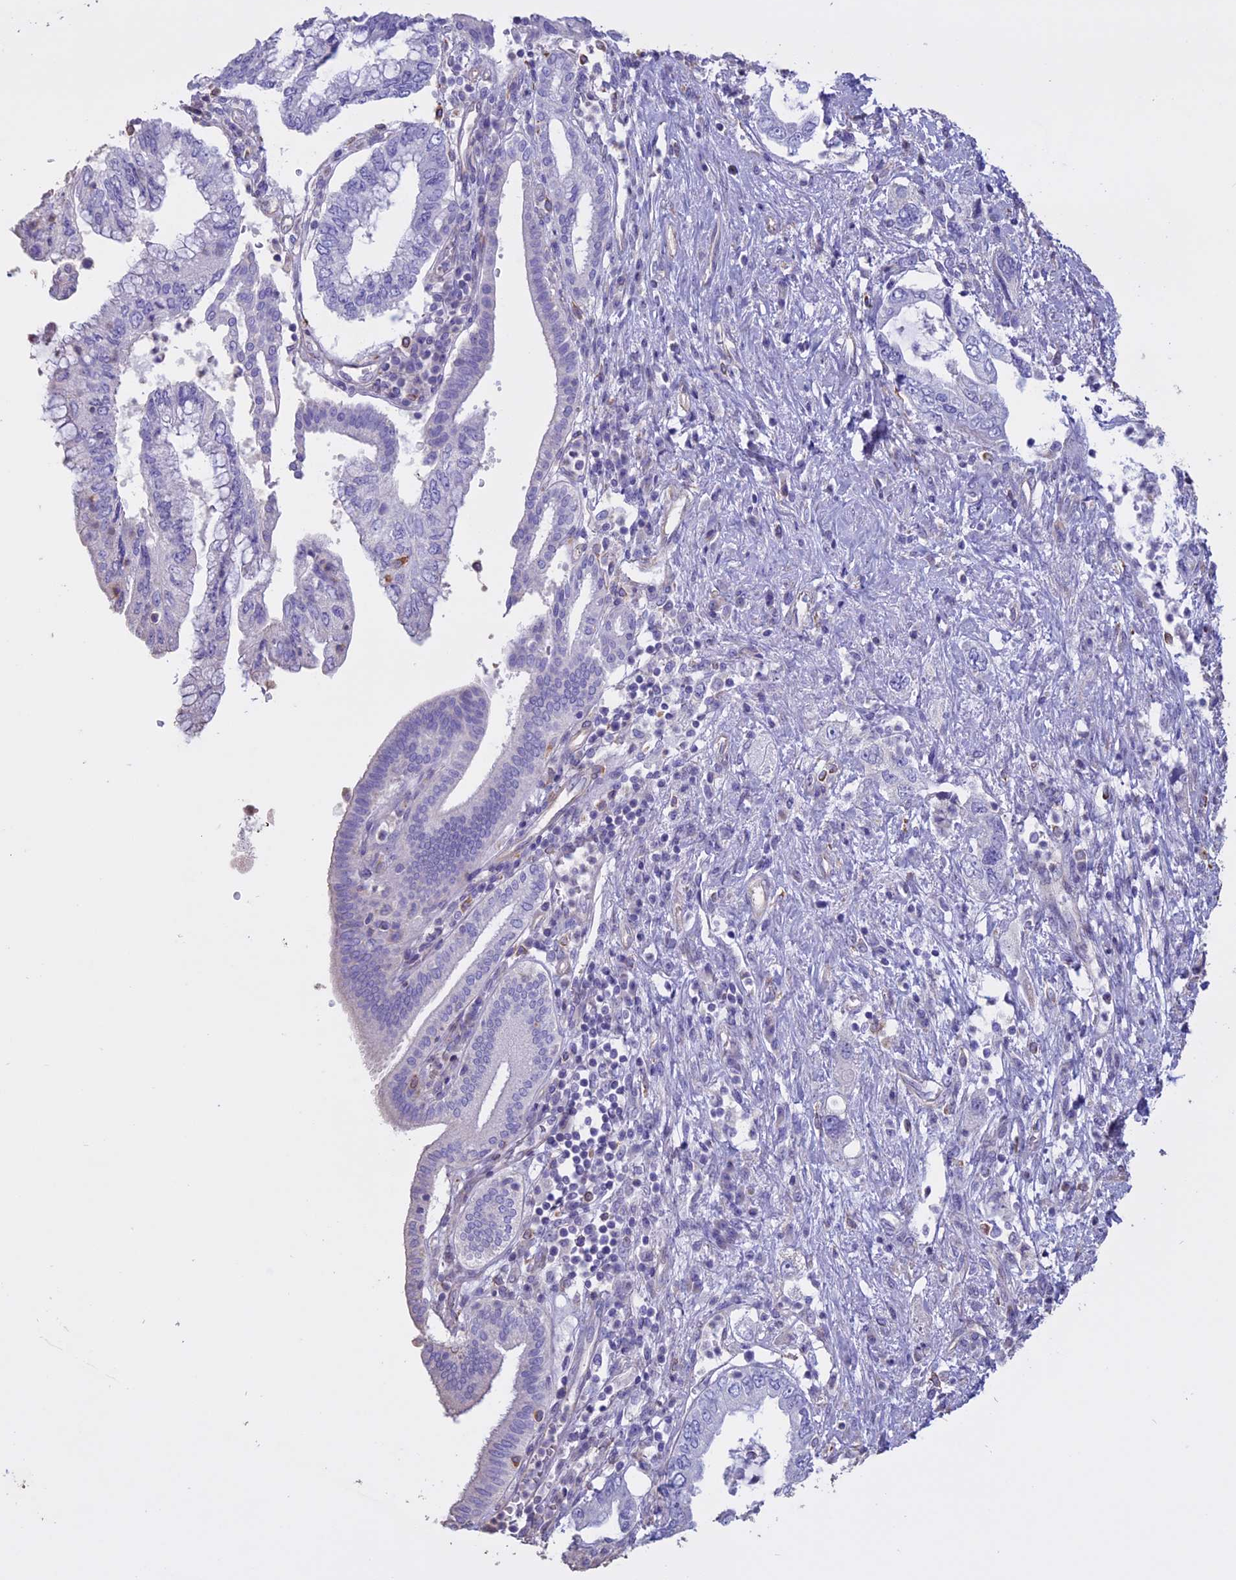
{"staining": {"intensity": "negative", "quantity": "none", "location": "none"}, "tissue": "pancreatic cancer", "cell_type": "Tumor cells", "image_type": "cancer", "snomed": [{"axis": "morphology", "description": "Adenocarcinoma, NOS"}, {"axis": "topography", "description": "Pancreas"}], "caption": "Protein analysis of pancreatic adenocarcinoma reveals no significant positivity in tumor cells. Nuclei are stained in blue.", "gene": "CCDC148", "patient": {"sex": "female", "age": 73}}